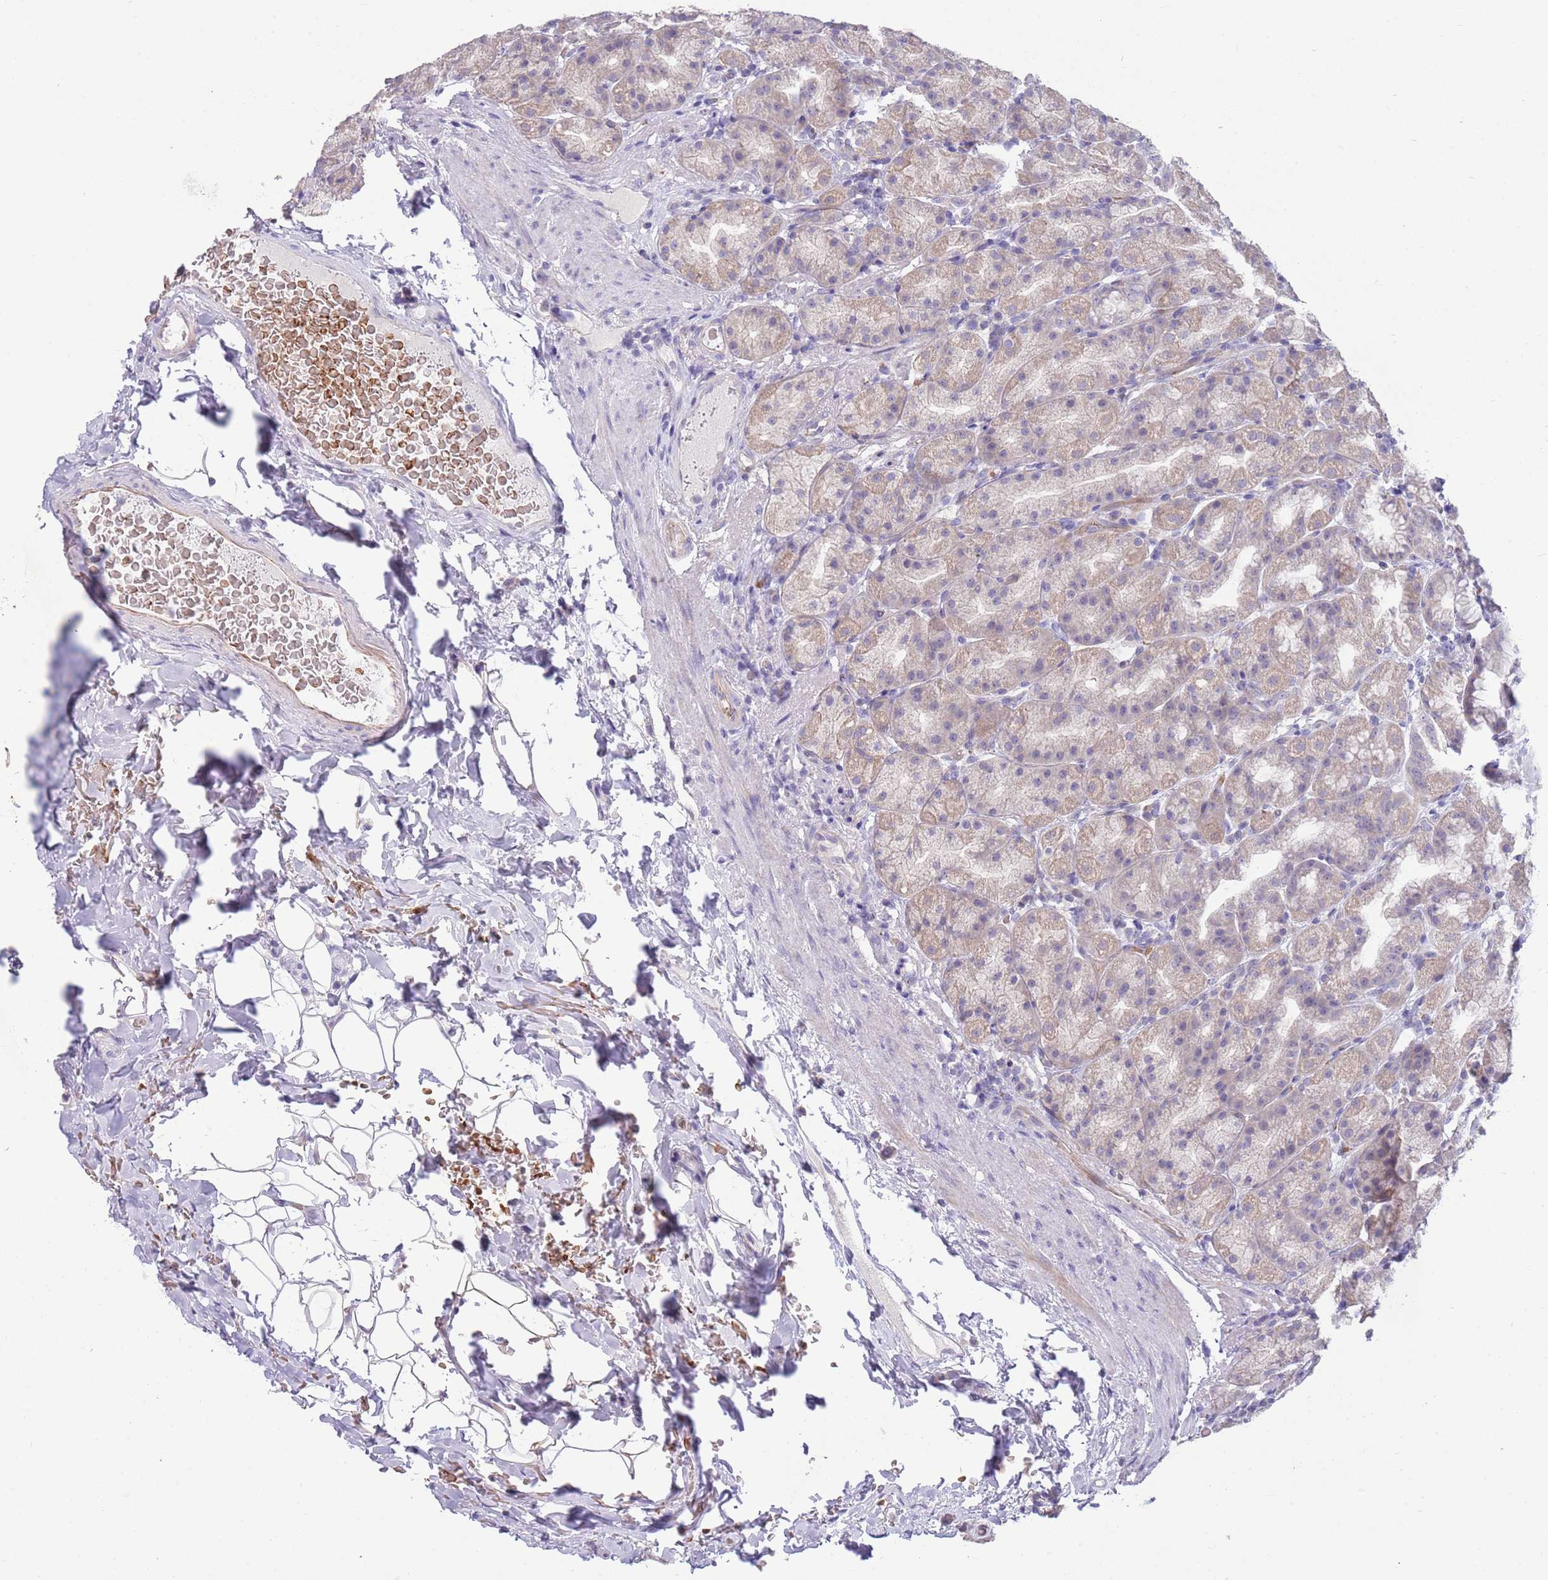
{"staining": {"intensity": "weak", "quantity": "25%-75%", "location": "cytoplasmic/membranous"}, "tissue": "stomach", "cell_type": "Glandular cells", "image_type": "normal", "snomed": [{"axis": "morphology", "description": "Normal tissue, NOS"}, {"axis": "topography", "description": "Stomach, upper"}, {"axis": "topography", "description": "Stomach"}], "caption": "Protein analysis of unremarkable stomach reveals weak cytoplasmic/membranous expression in approximately 25%-75% of glandular cells.", "gene": "ZNF14", "patient": {"sex": "male", "age": 68}}